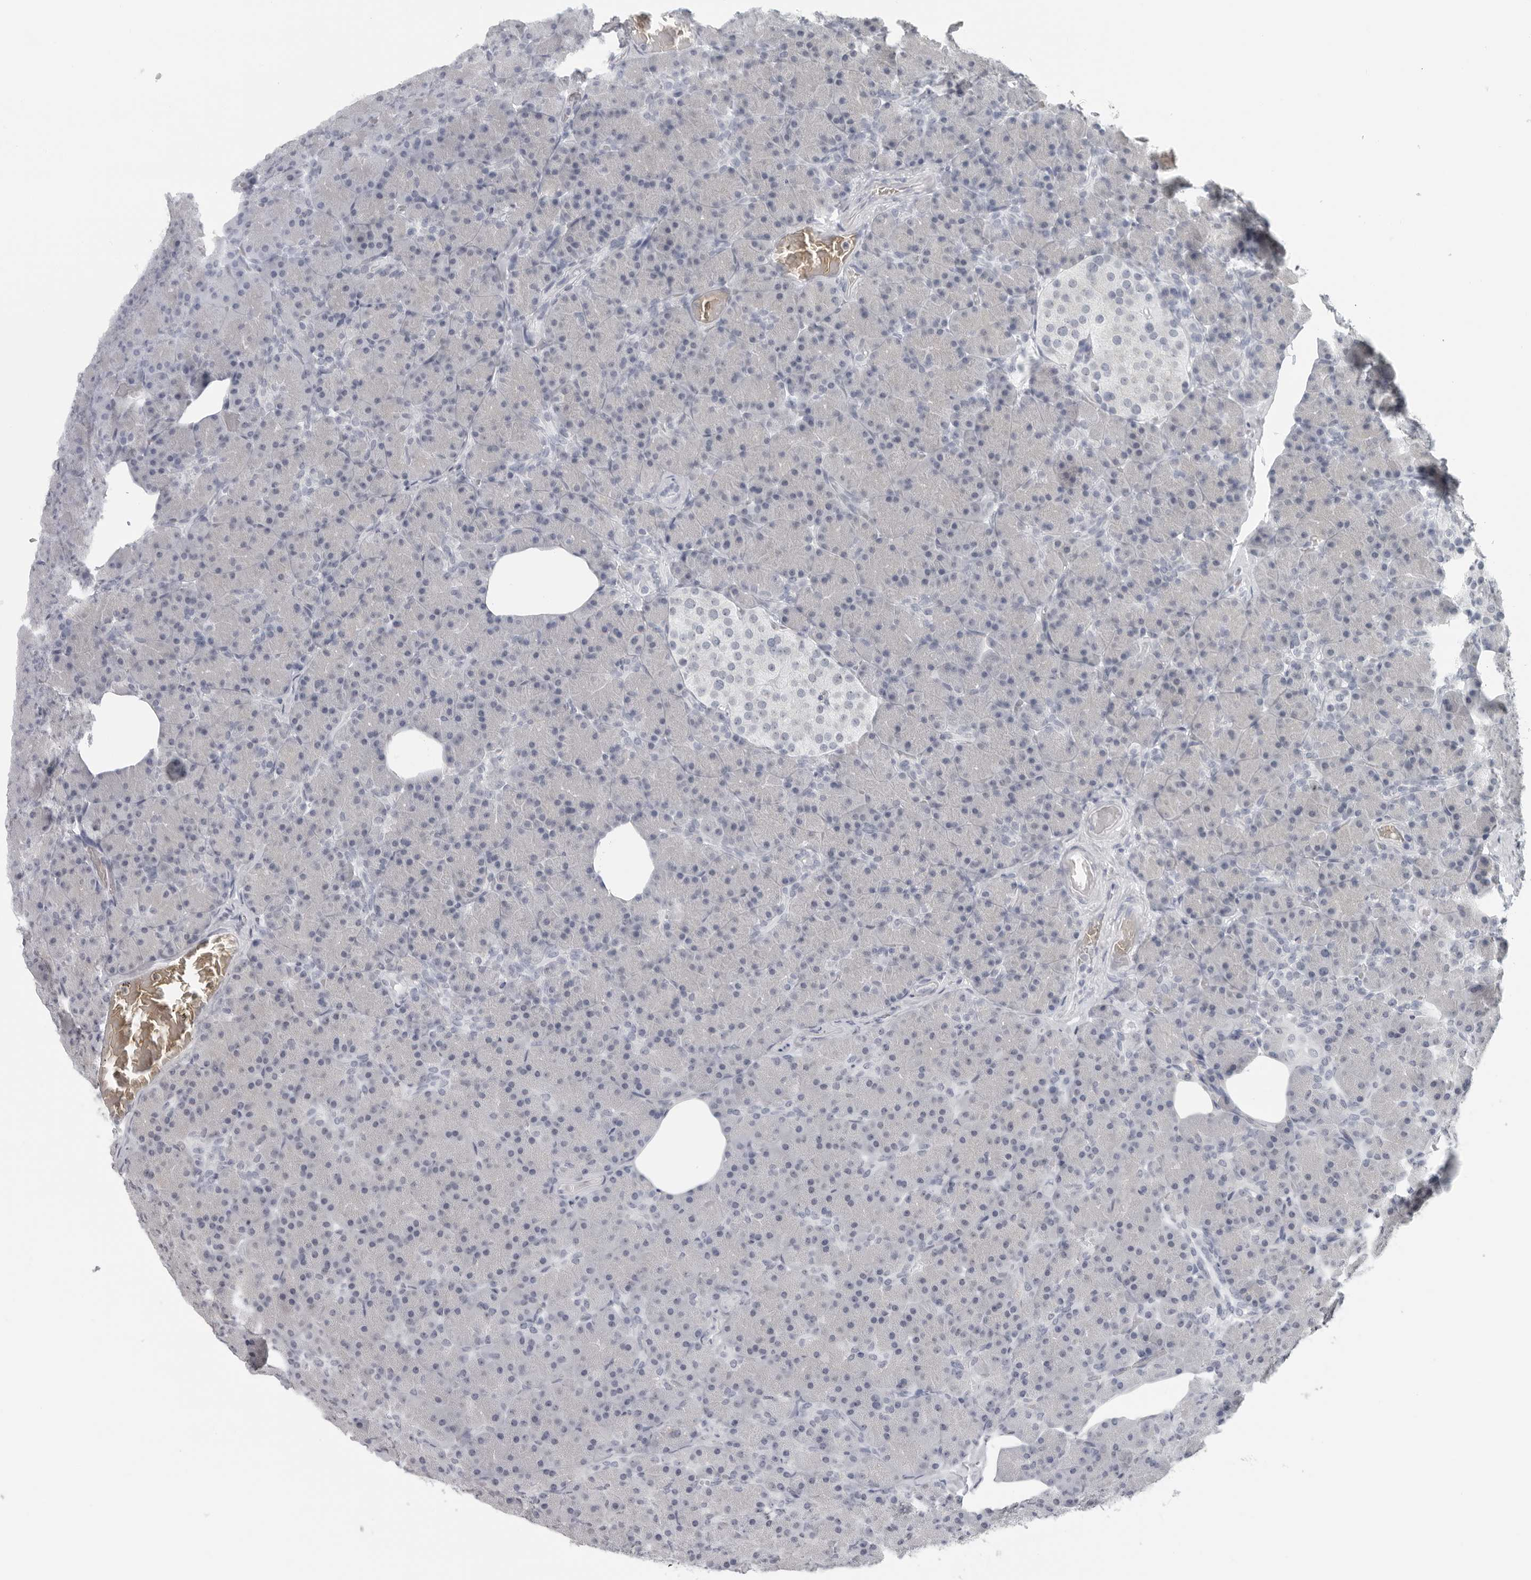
{"staining": {"intensity": "negative", "quantity": "none", "location": "none"}, "tissue": "pancreas", "cell_type": "Exocrine glandular cells", "image_type": "normal", "snomed": [{"axis": "morphology", "description": "Normal tissue, NOS"}, {"axis": "topography", "description": "Pancreas"}], "caption": "Pancreas was stained to show a protein in brown. There is no significant expression in exocrine glandular cells. (Stains: DAB (3,3'-diaminobenzidine) IHC with hematoxylin counter stain, Microscopy: brightfield microscopy at high magnification).", "gene": "EPB41", "patient": {"sex": "female", "age": 43}}